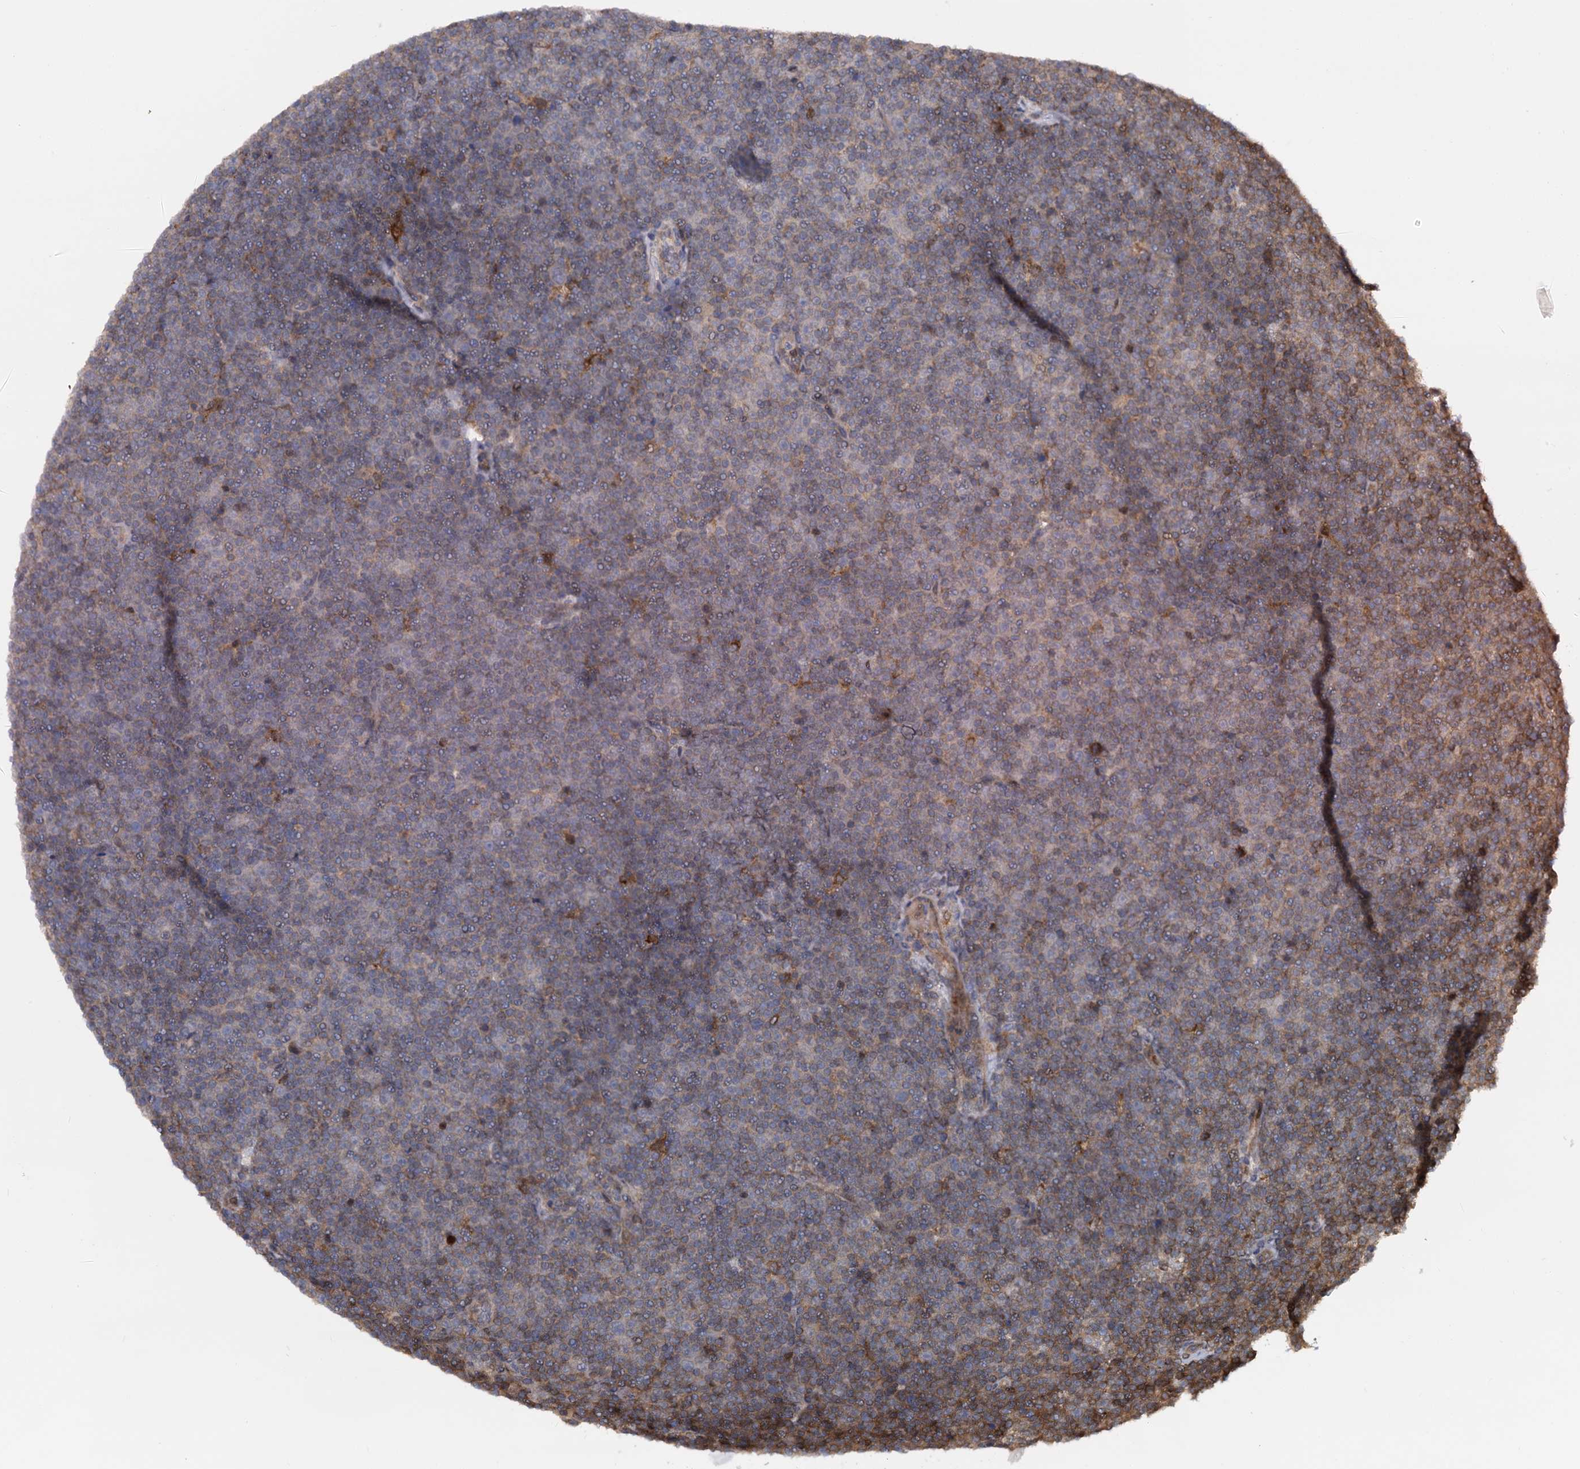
{"staining": {"intensity": "weak", "quantity": "<25%", "location": "cytoplasmic/membranous"}, "tissue": "lymphoma", "cell_type": "Tumor cells", "image_type": "cancer", "snomed": [{"axis": "morphology", "description": "Malignant lymphoma, non-Hodgkin's type, Low grade"}, {"axis": "topography", "description": "Lymph node"}], "caption": "An image of human lymphoma is negative for staining in tumor cells.", "gene": "SELENOP", "patient": {"sex": "female", "age": 67}}